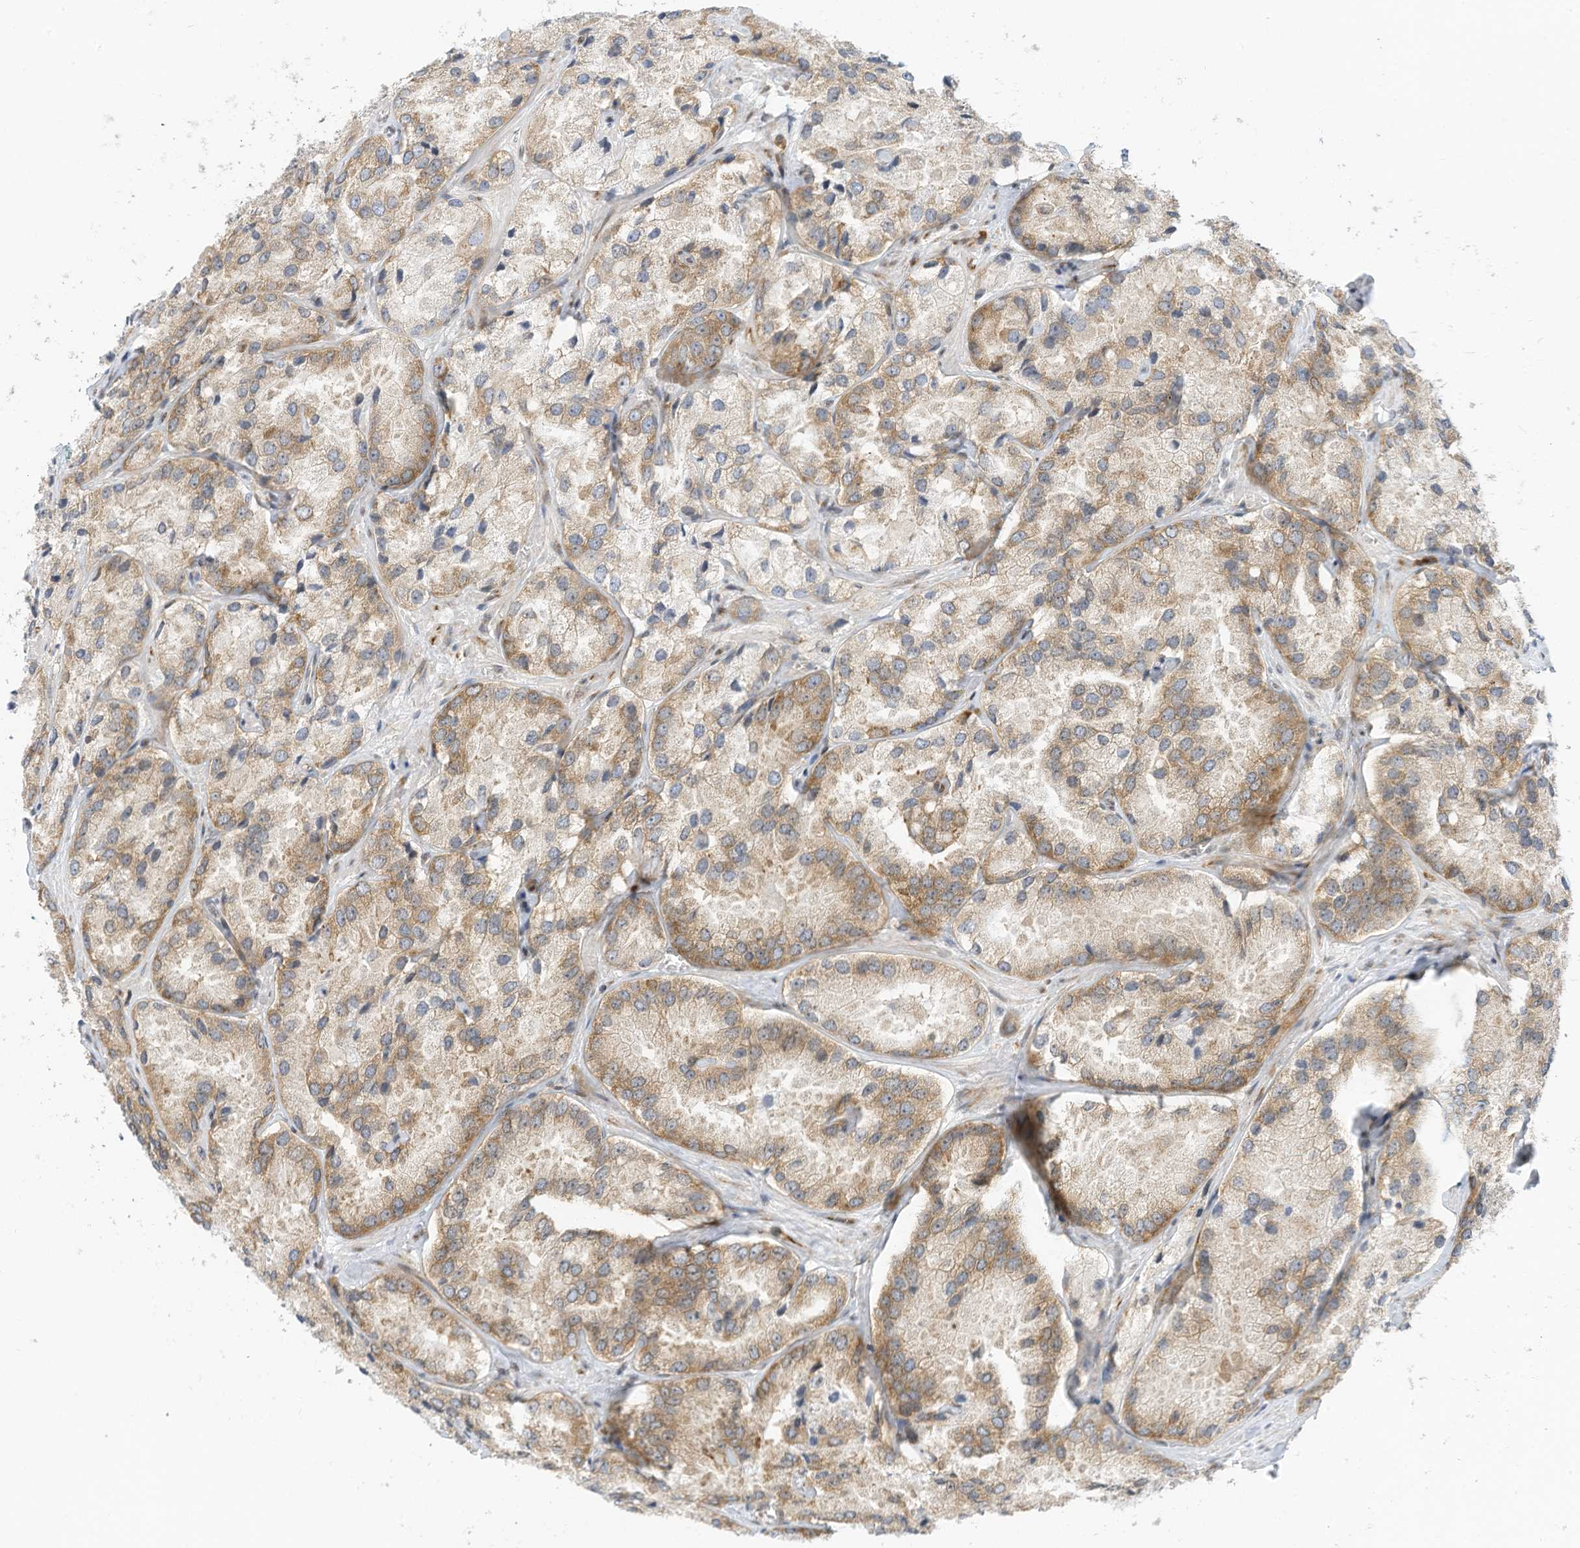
{"staining": {"intensity": "weak", "quantity": "25%-75%", "location": "cytoplasmic/membranous"}, "tissue": "prostate cancer", "cell_type": "Tumor cells", "image_type": "cancer", "snomed": [{"axis": "morphology", "description": "Adenocarcinoma, High grade"}, {"axis": "topography", "description": "Prostate"}], "caption": "About 25%-75% of tumor cells in human prostate cancer (adenocarcinoma (high-grade)) exhibit weak cytoplasmic/membranous protein staining as visualized by brown immunohistochemical staining.", "gene": "EDF1", "patient": {"sex": "male", "age": 66}}